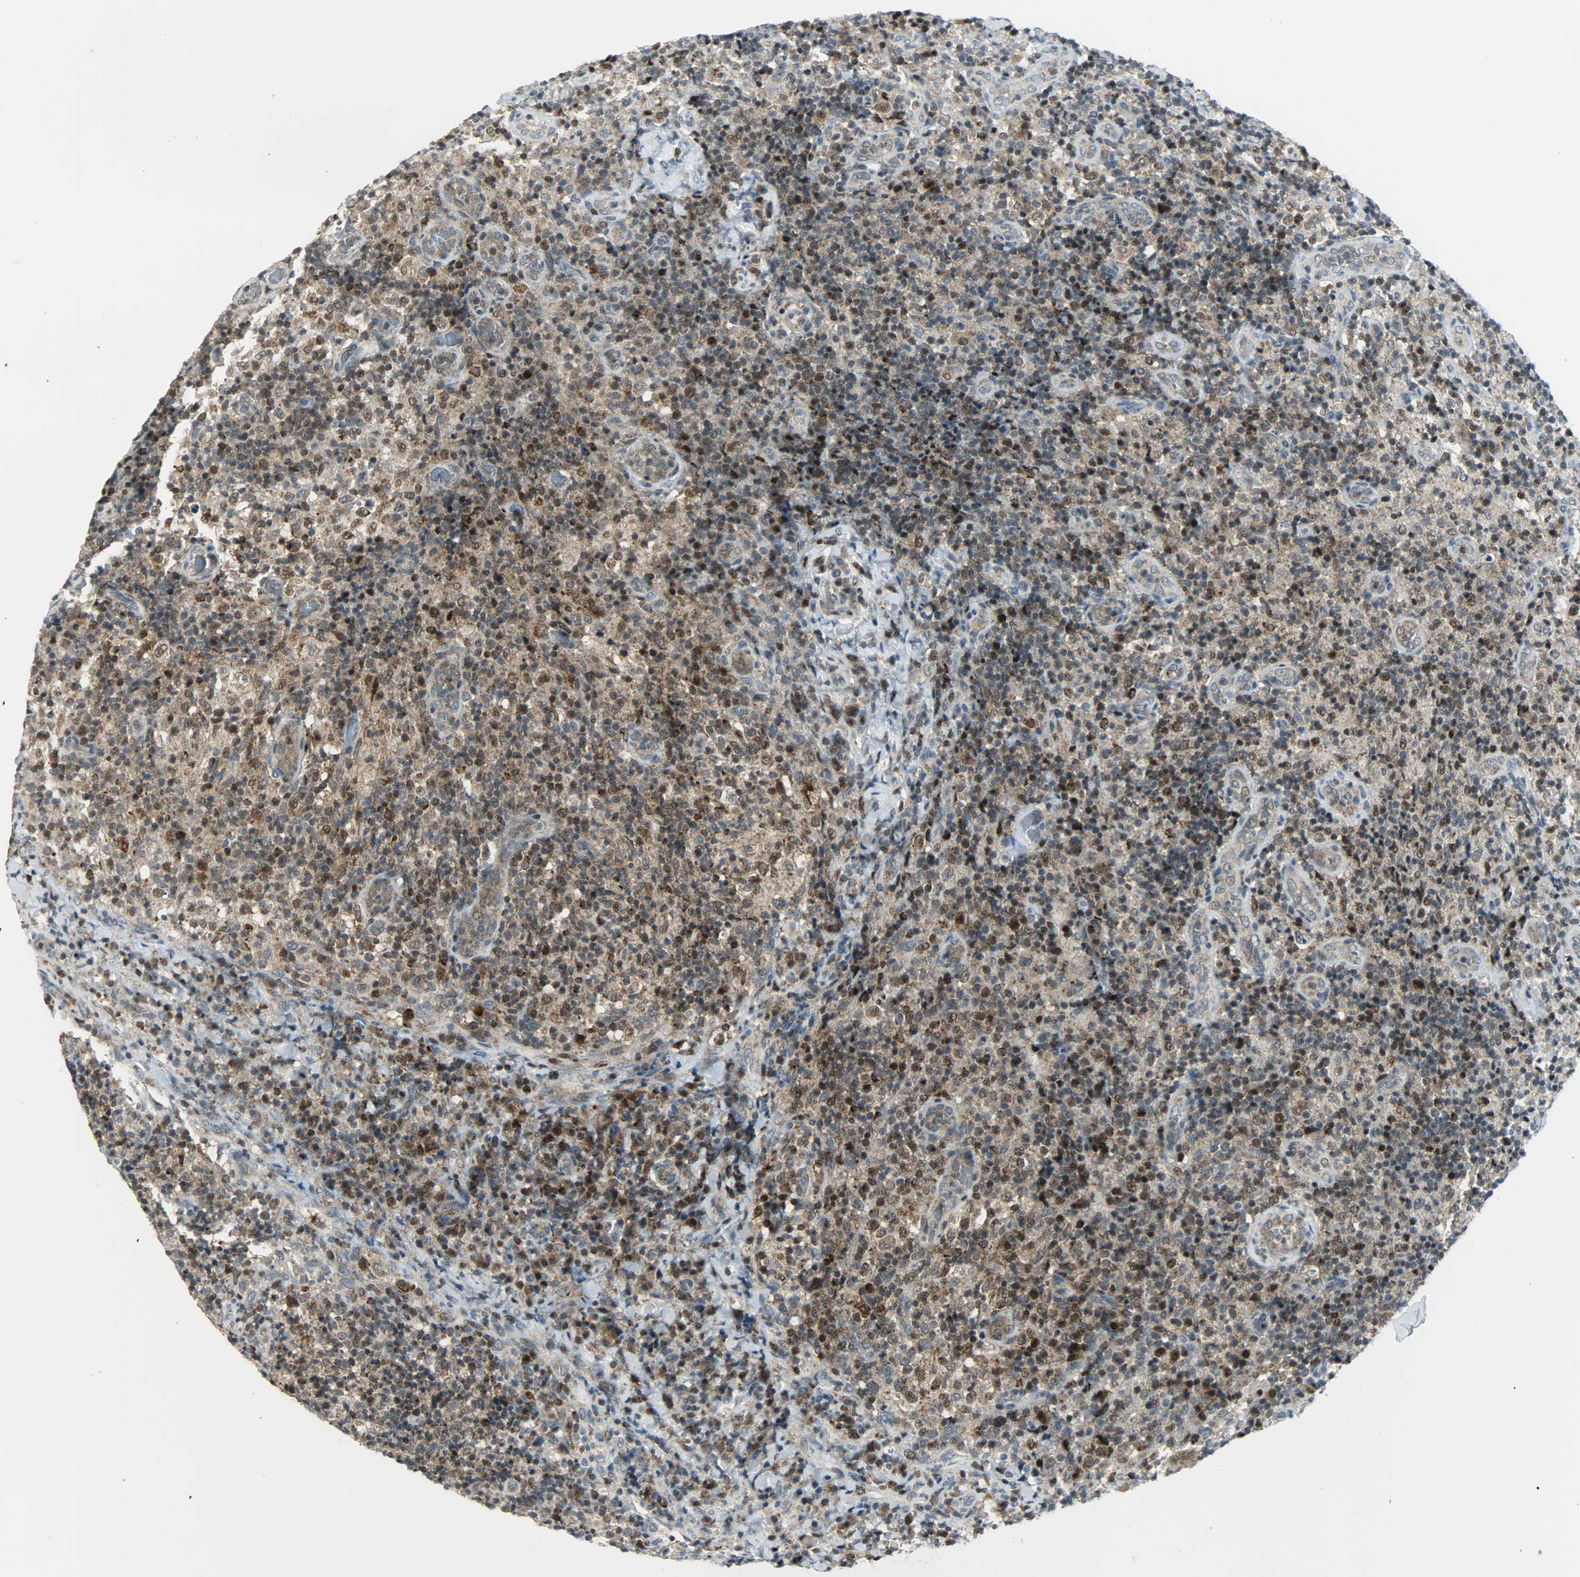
{"staining": {"intensity": "strong", "quantity": ">75%", "location": "cytoplasmic/membranous,nuclear"}, "tissue": "lymph node", "cell_type": "Germinal center cells", "image_type": "normal", "snomed": [{"axis": "morphology", "description": "Normal tissue, NOS"}, {"axis": "morphology", "description": "Inflammation, NOS"}, {"axis": "topography", "description": "Lymph node"}], "caption": "Immunohistochemistry (IHC) staining of unremarkable lymph node, which shows high levels of strong cytoplasmic/membranous,nuclear expression in about >75% of germinal center cells indicating strong cytoplasmic/membranous,nuclear protein expression. The staining was performed using DAB (brown) for protein detection and nuclei were counterstained in hematoxylin (blue).", "gene": "IL15", "patient": {"sex": "male", "age": 46}}